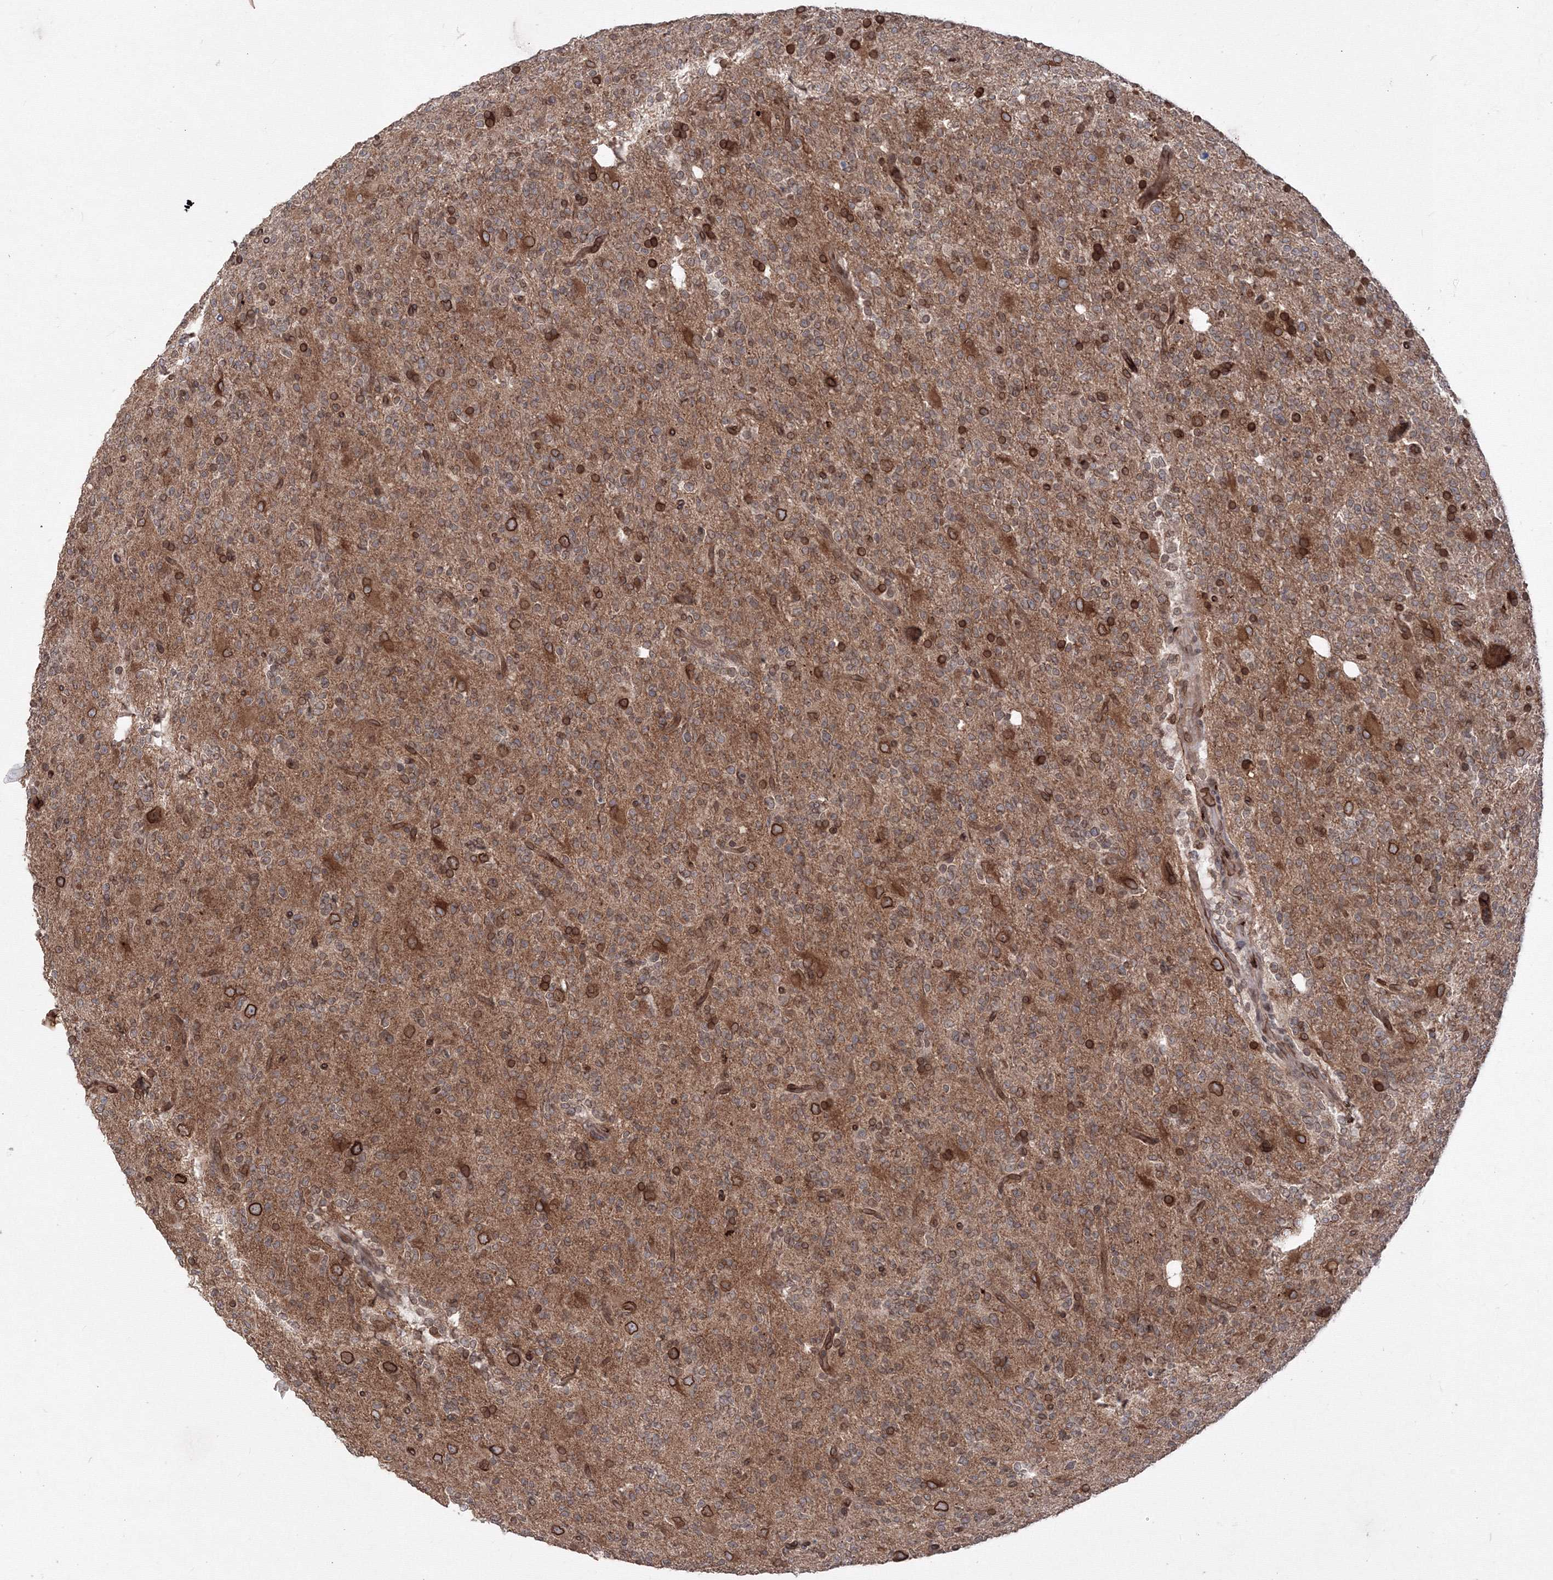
{"staining": {"intensity": "weak", "quantity": ">75%", "location": "cytoplasmic/membranous,nuclear"}, "tissue": "glioma", "cell_type": "Tumor cells", "image_type": "cancer", "snomed": [{"axis": "morphology", "description": "Glioma, malignant, High grade"}, {"axis": "topography", "description": "Brain"}], "caption": "Protein staining of malignant high-grade glioma tissue reveals weak cytoplasmic/membranous and nuclear positivity in about >75% of tumor cells.", "gene": "DNAJB2", "patient": {"sex": "female", "age": 62}}